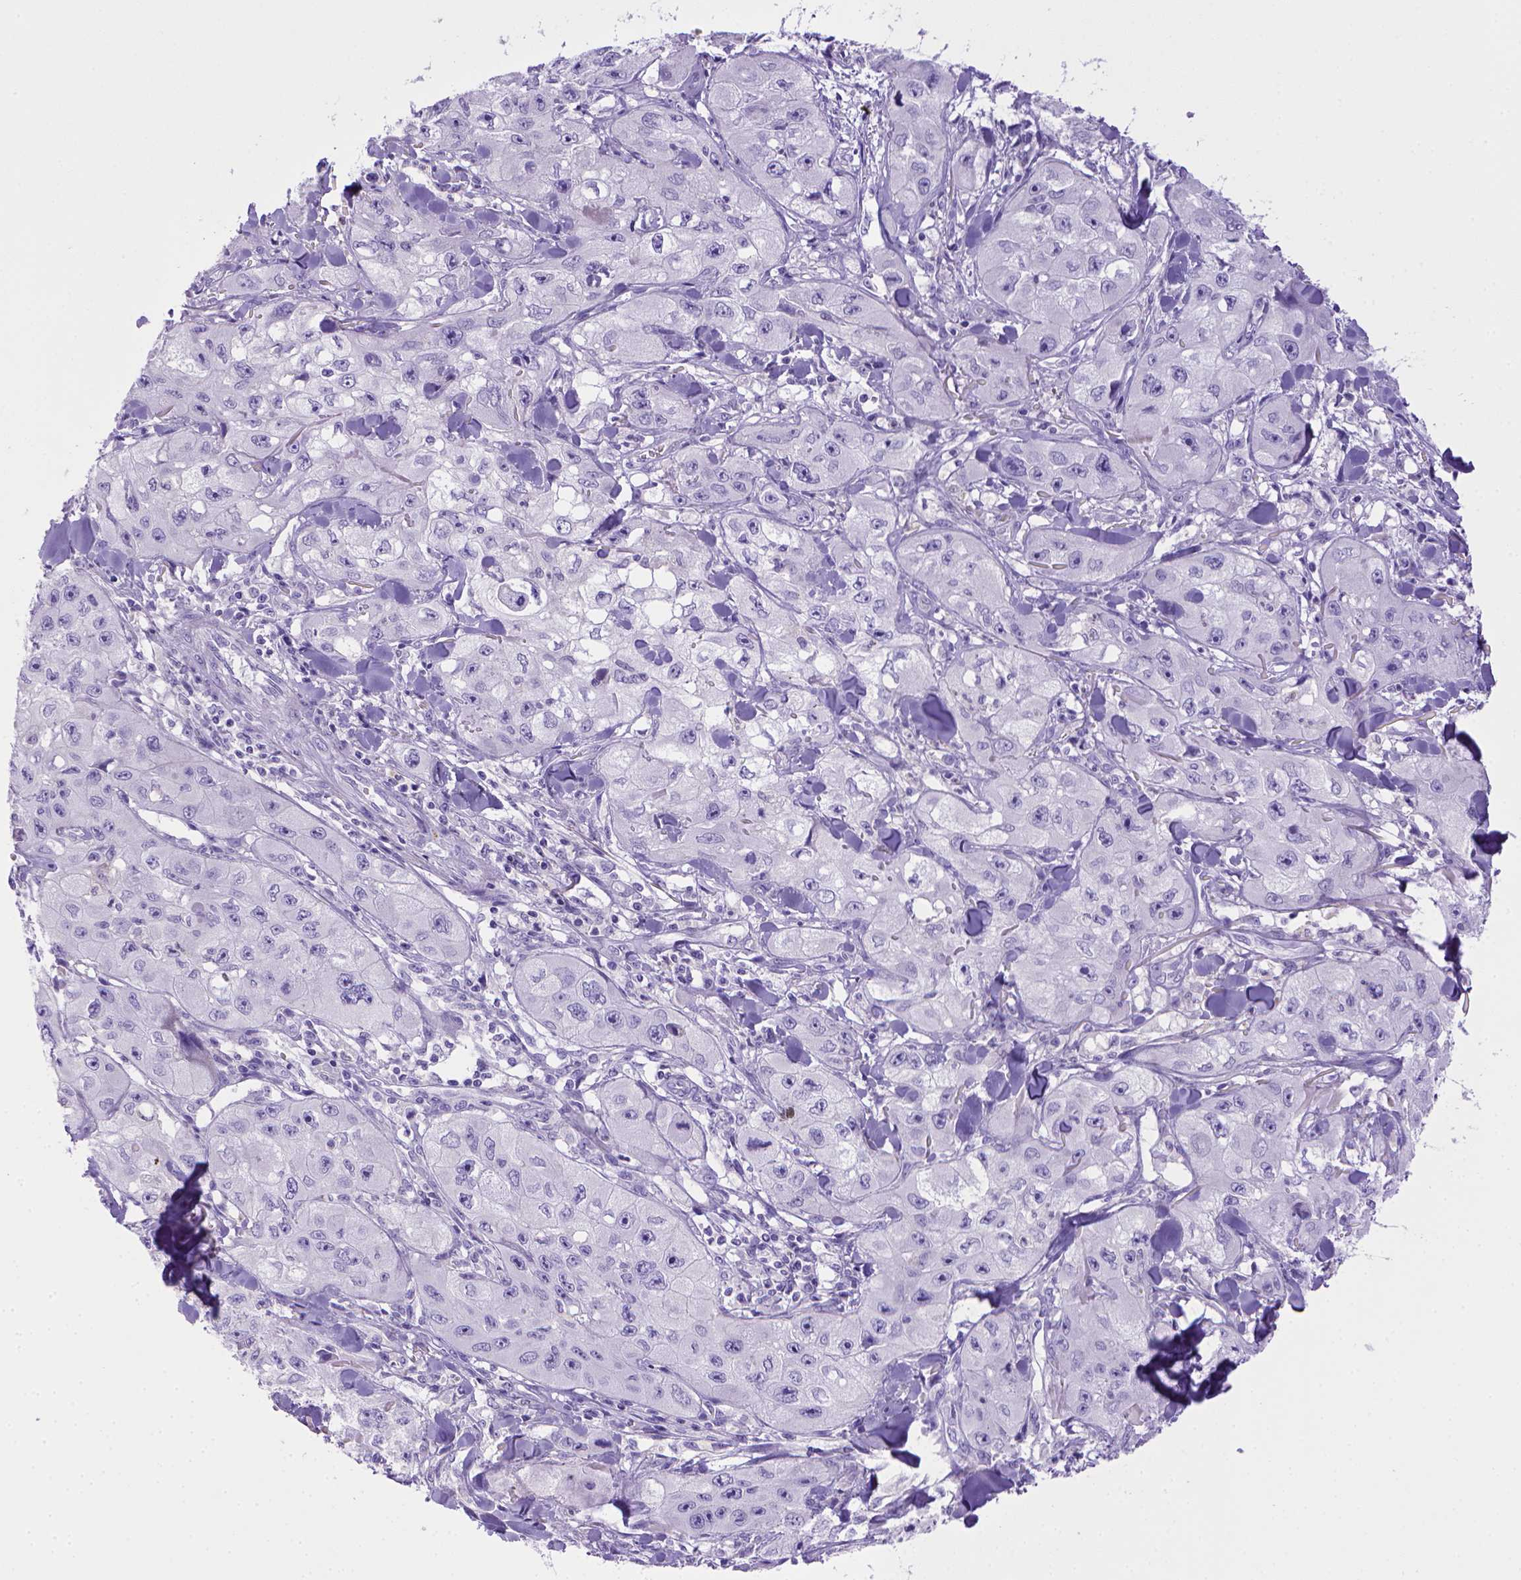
{"staining": {"intensity": "negative", "quantity": "none", "location": "none"}, "tissue": "skin cancer", "cell_type": "Tumor cells", "image_type": "cancer", "snomed": [{"axis": "morphology", "description": "Squamous cell carcinoma, NOS"}, {"axis": "topography", "description": "Skin"}, {"axis": "topography", "description": "Subcutis"}], "caption": "This image is of skin cancer (squamous cell carcinoma) stained with IHC to label a protein in brown with the nuclei are counter-stained blue. There is no positivity in tumor cells. The staining was performed using DAB to visualize the protein expression in brown, while the nuclei were stained in blue with hematoxylin (Magnification: 20x).", "gene": "BAAT", "patient": {"sex": "male", "age": 73}}